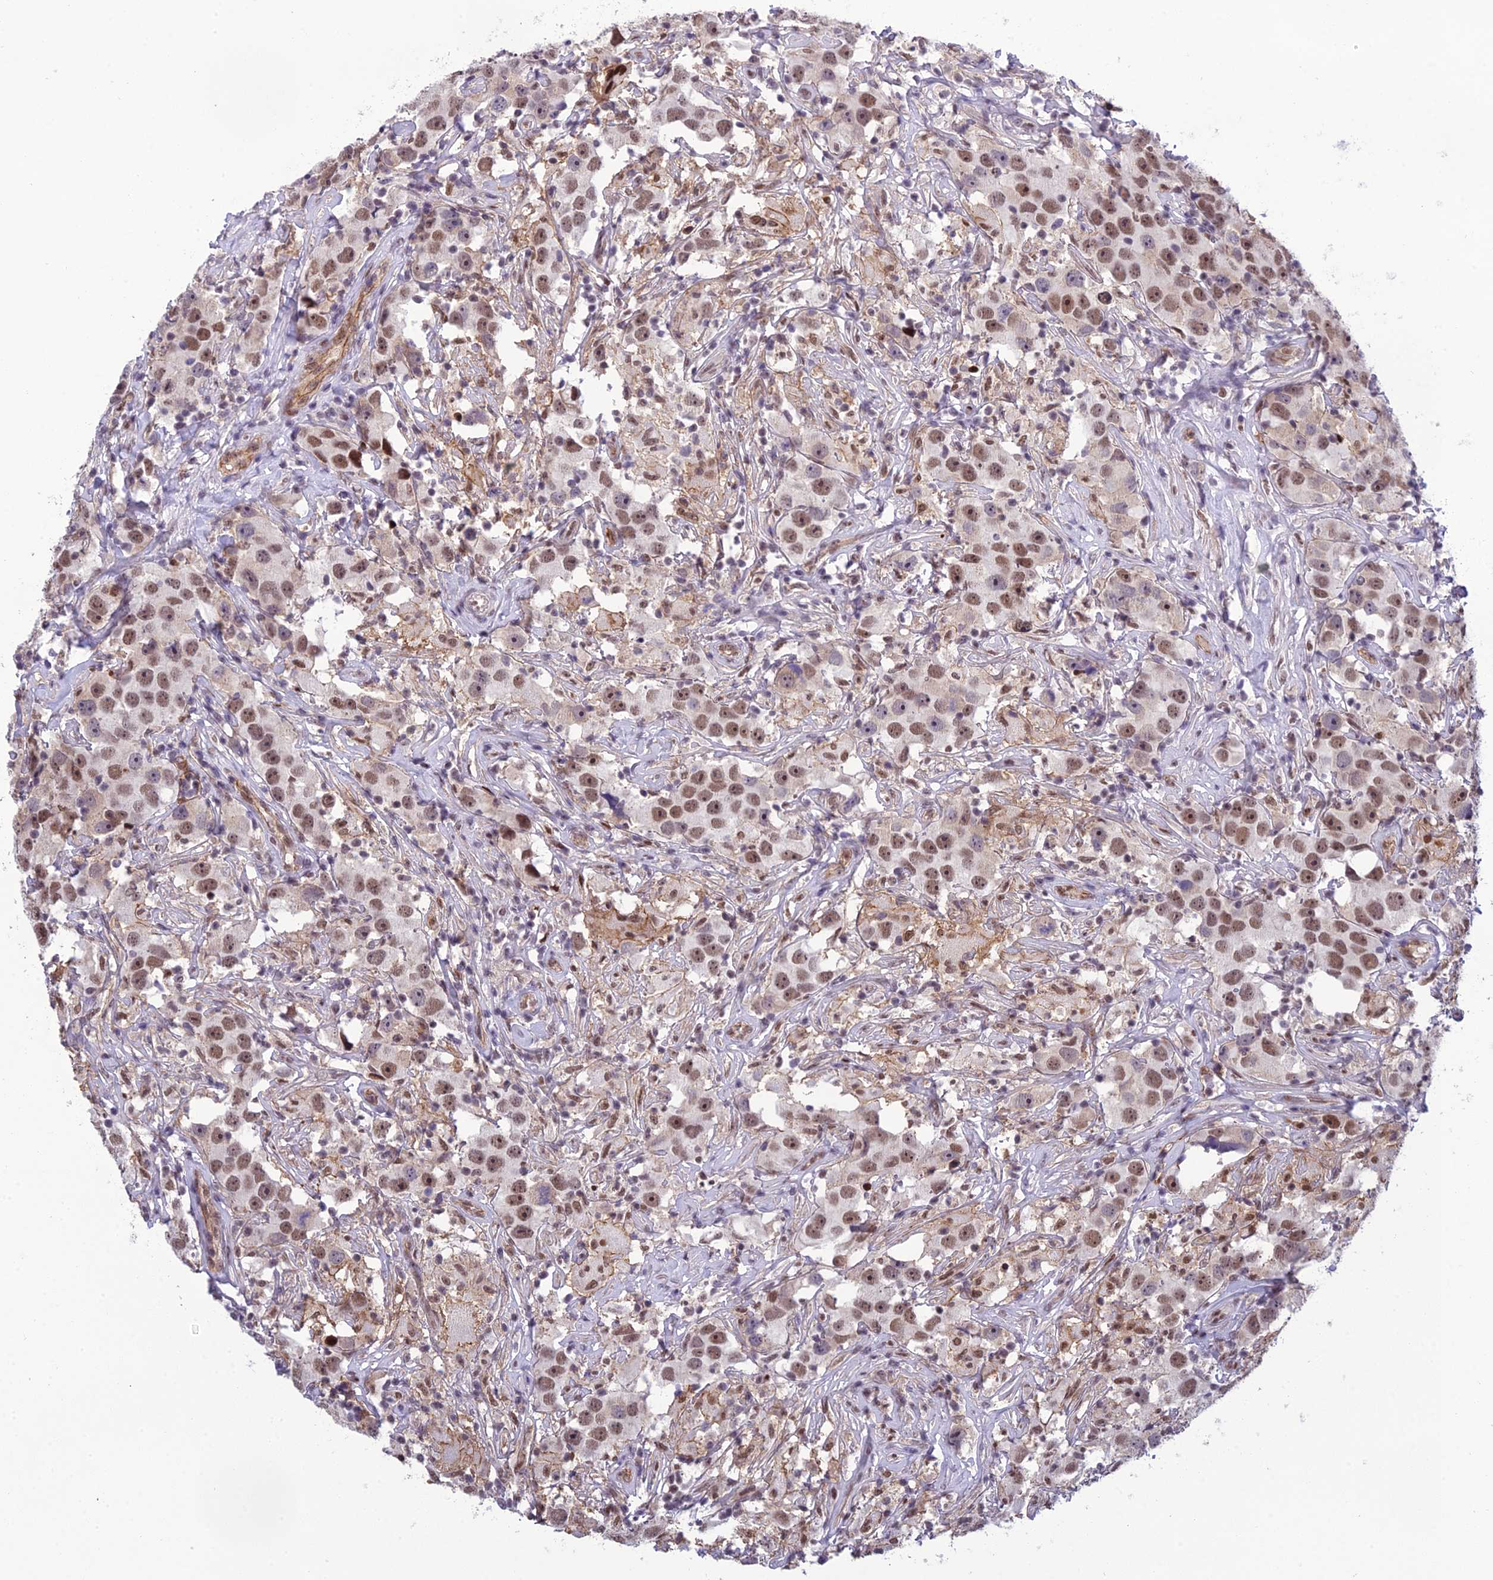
{"staining": {"intensity": "moderate", "quantity": ">75%", "location": "nuclear"}, "tissue": "testis cancer", "cell_type": "Tumor cells", "image_type": "cancer", "snomed": [{"axis": "morphology", "description": "Seminoma, NOS"}, {"axis": "topography", "description": "Testis"}], "caption": "There is medium levels of moderate nuclear positivity in tumor cells of seminoma (testis), as demonstrated by immunohistochemical staining (brown color).", "gene": "RANBP3", "patient": {"sex": "male", "age": 49}}